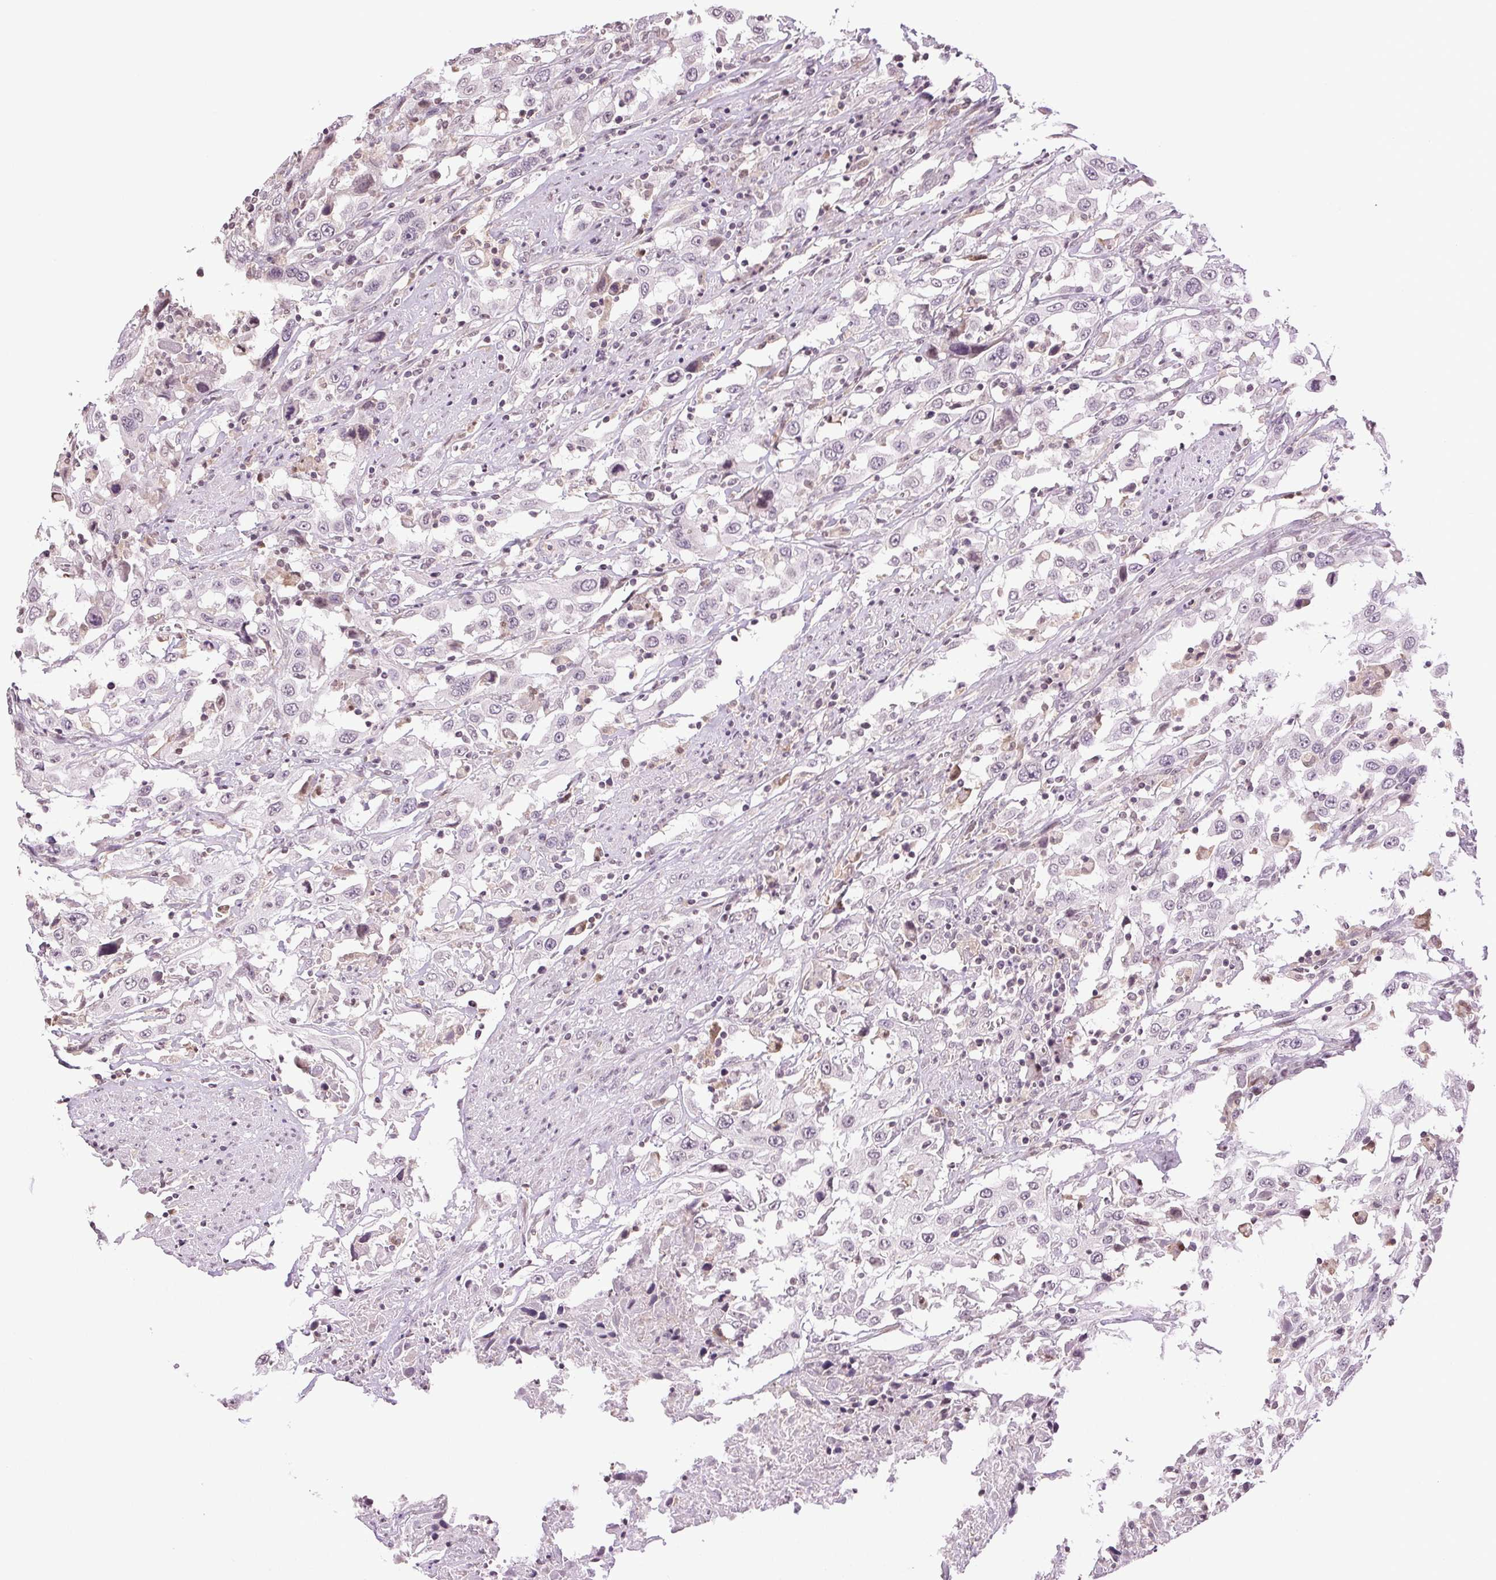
{"staining": {"intensity": "negative", "quantity": "none", "location": "none"}, "tissue": "urothelial cancer", "cell_type": "Tumor cells", "image_type": "cancer", "snomed": [{"axis": "morphology", "description": "Urothelial carcinoma, High grade"}, {"axis": "topography", "description": "Urinary bladder"}], "caption": "Histopathology image shows no protein staining in tumor cells of urothelial cancer tissue.", "gene": "TNNT3", "patient": {"sex": "male", "age": 61}}